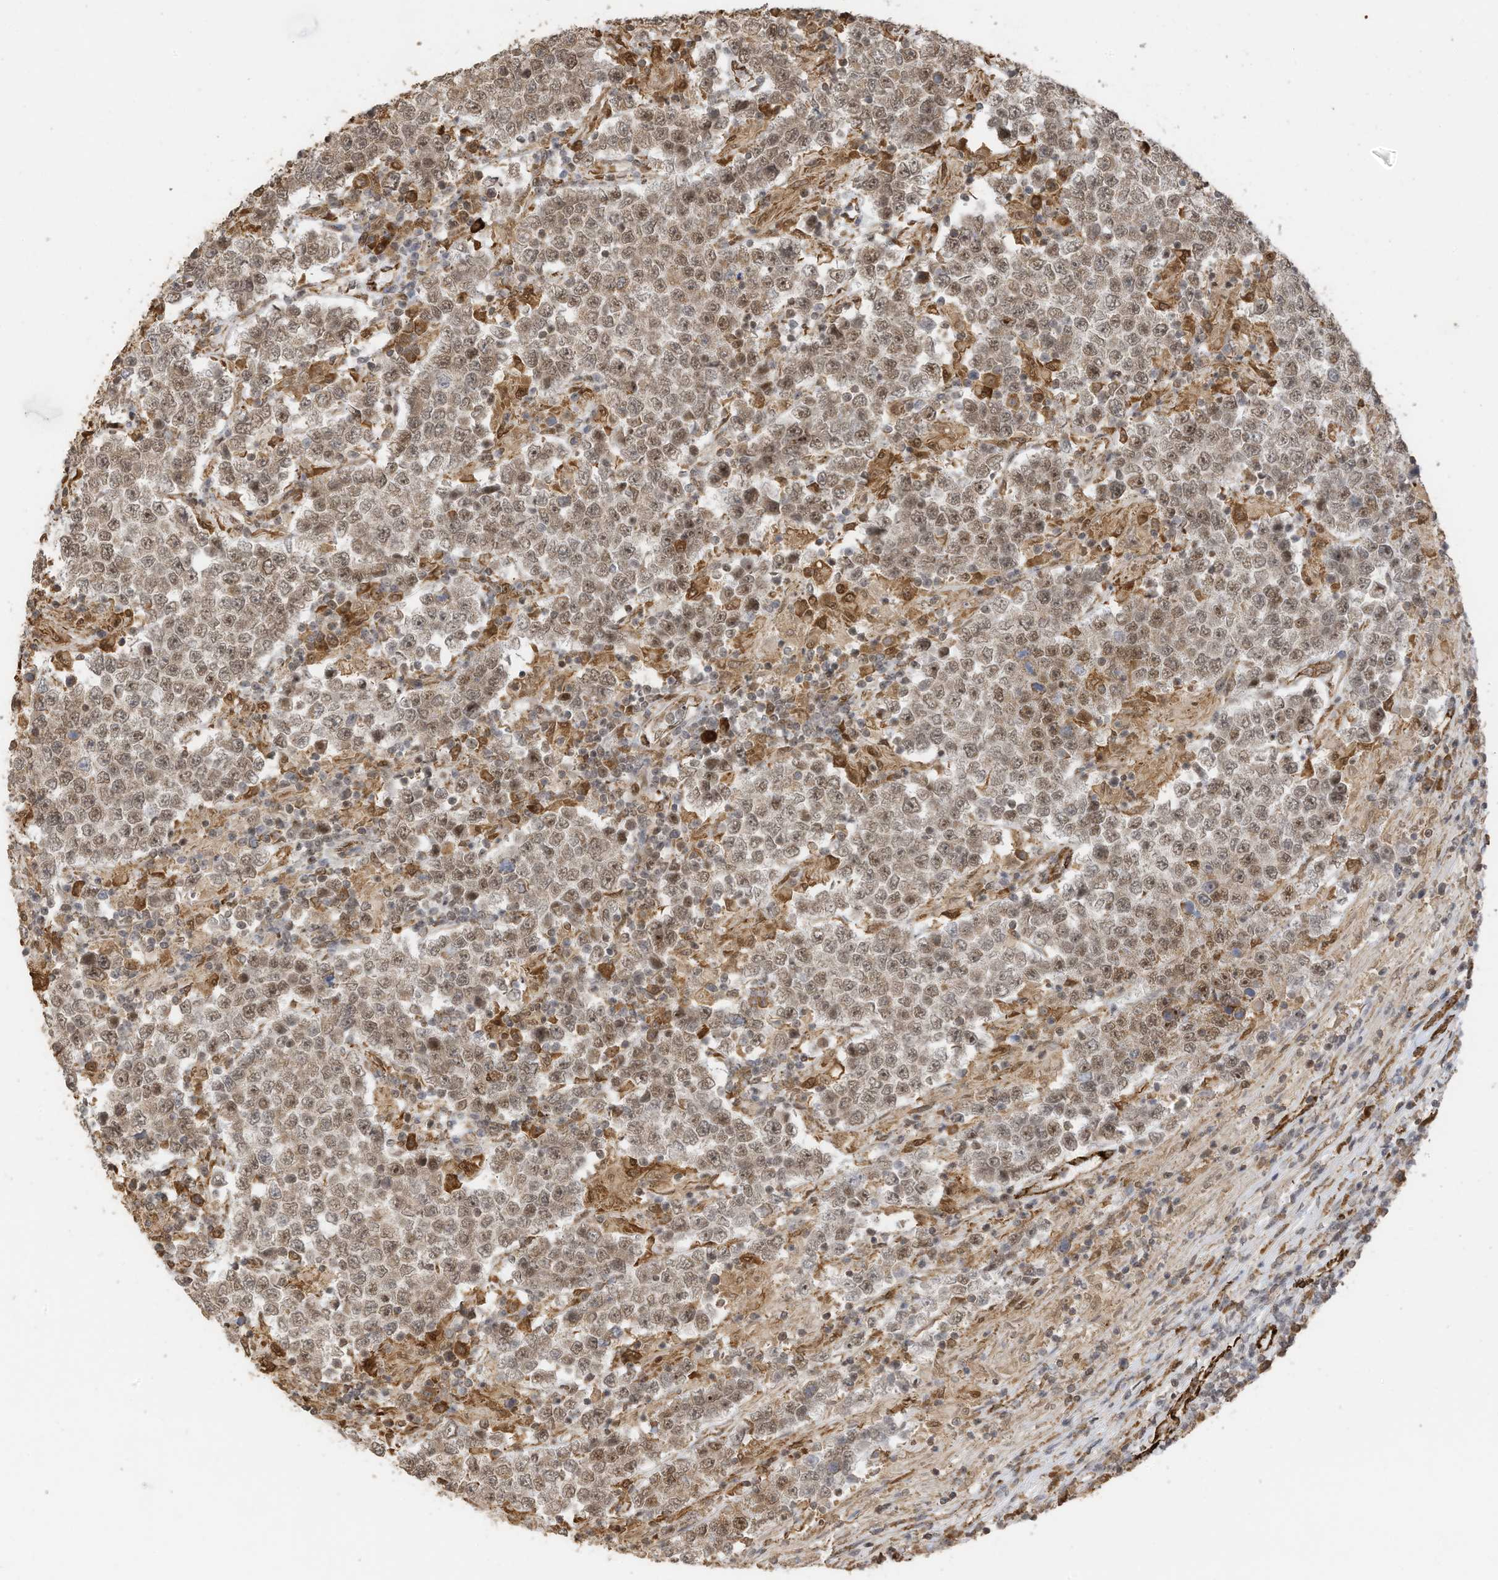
{"staining": {"intensity": "moderate", "quantity": ">75%", "location": "nuclear"}, "tissue": "testis cancer", "cell_type": "Tumor cells", "image_type": "cancer", "snomed": [{"axis": "morphology", "description": "Normal tissue, NOS"}, {"axis": "morphology", "description": "Urothelial carcinoma, High grade"}, {"axis": "morphology", "description": "Seminoma, NOS"}, {"axis": "morphology", "description": "Carcinoma, Embryonal, NOS"}, {"axis": "topography", "description": "Urinary bladder"}, {"axis": "topography", "description": "Testis"}], "caption": "Testis cancer tissue exhibits moderate nuclear staining in approximately >75% of tumor cells, visualized by immunohistochemistry.", "gene": "ERLEC1", "patient": {"sex": "male", "age": 41}}